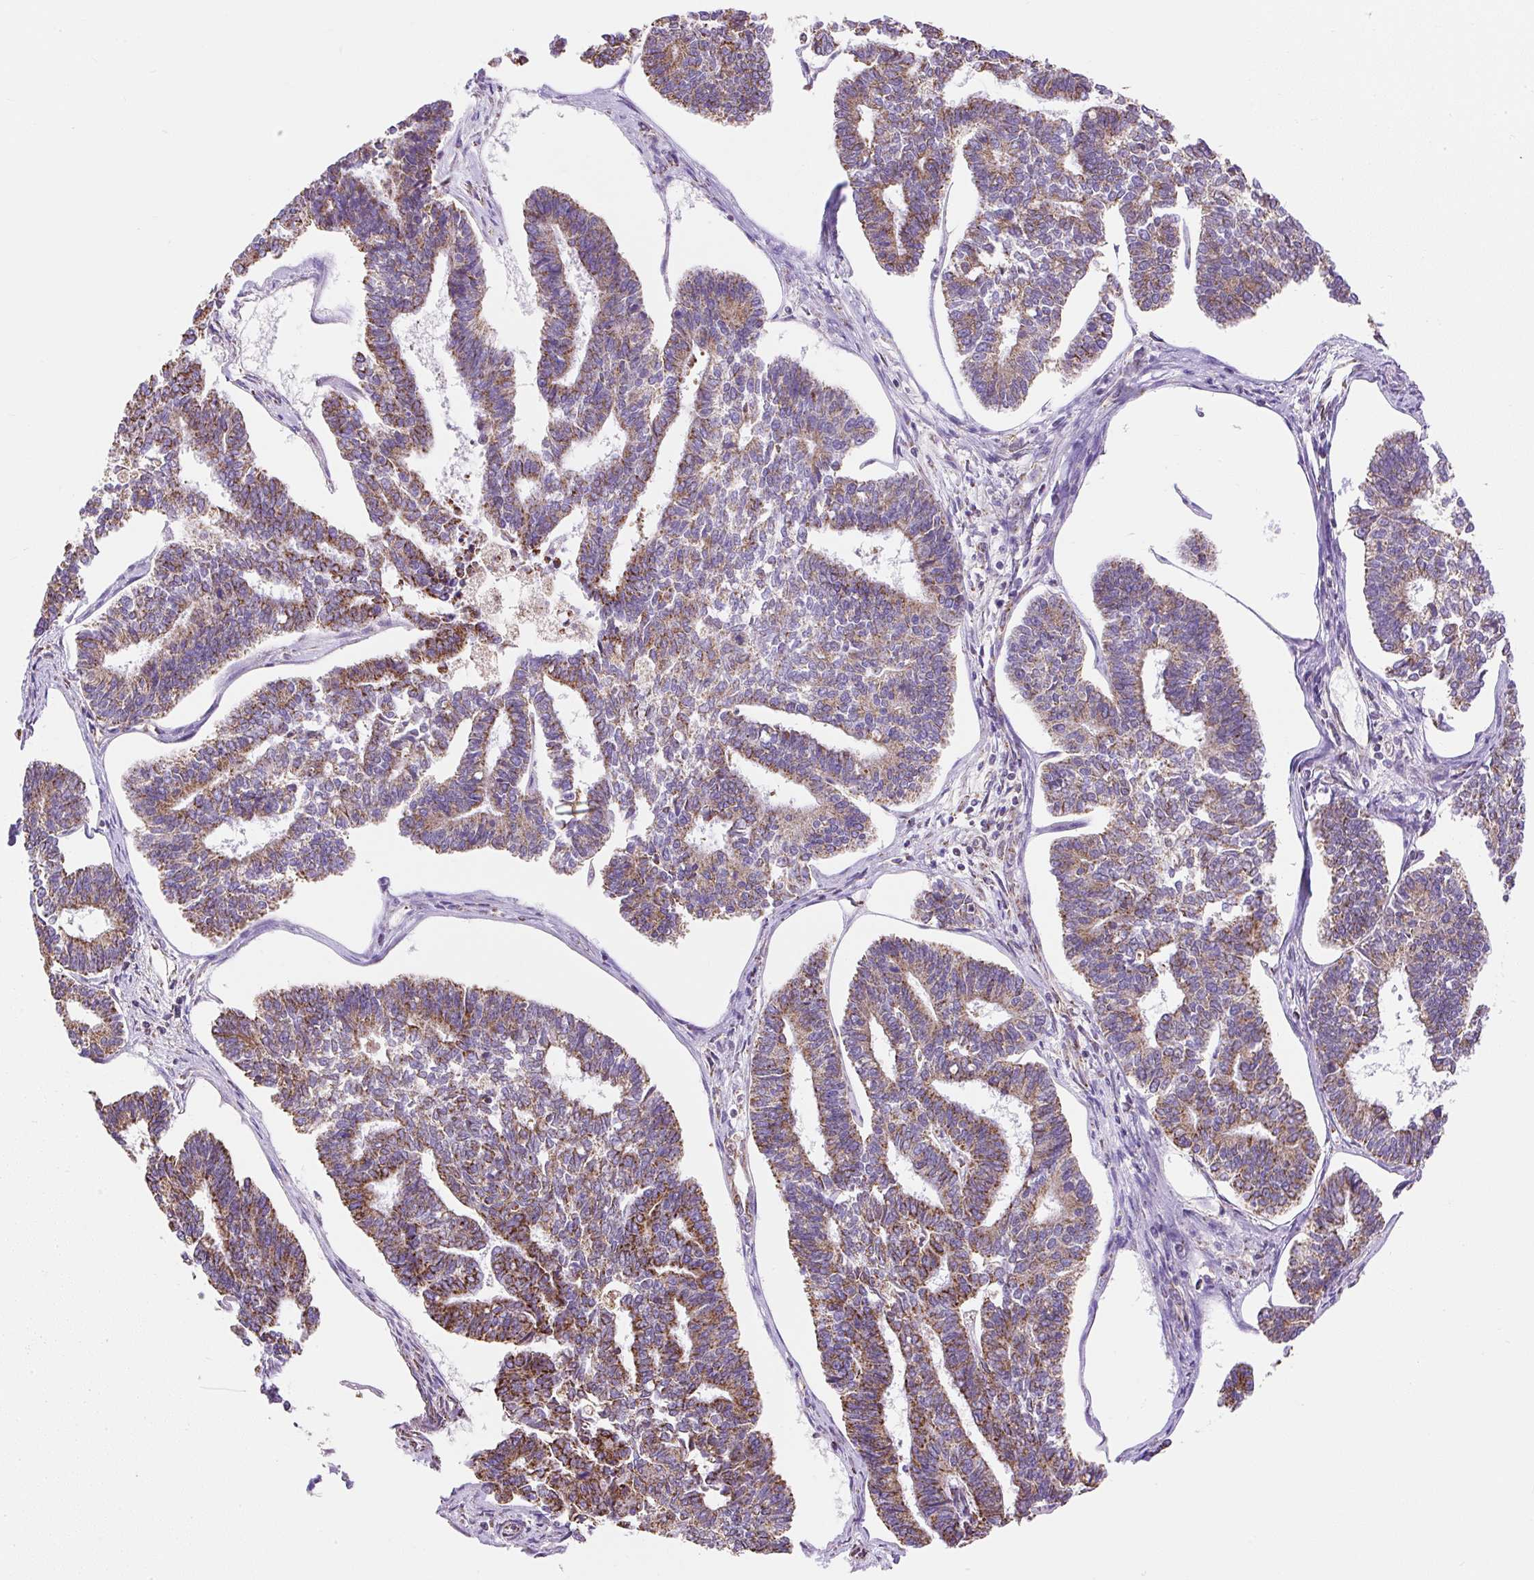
{"staining": {"intensity": "moderate", "quantity": ">75%", "location": "cytoplasmic/membranous"}, "tissue": "endometrial cancer", "cell_type": "Tumor cells", "image_type": "cancer", "snomed": [{"axis": "morphology", "description": "Adenocarcinoma, NOS"}, {"axis": "topography", "description": "Endometrium"}], "caption": "Moderate cytoplasmic/membranous expression is seen in approximately >75% of tumor cells in endometrial cancer (adenocarcinoma). (Stains: DAB (3,3'-diaminobenzidine) in brown, nuclei in blue, Microscopy: brightfield microscopy at high magnification).", "gene": "DAAM2", "patient": {"sex": "female", "age": 70}}